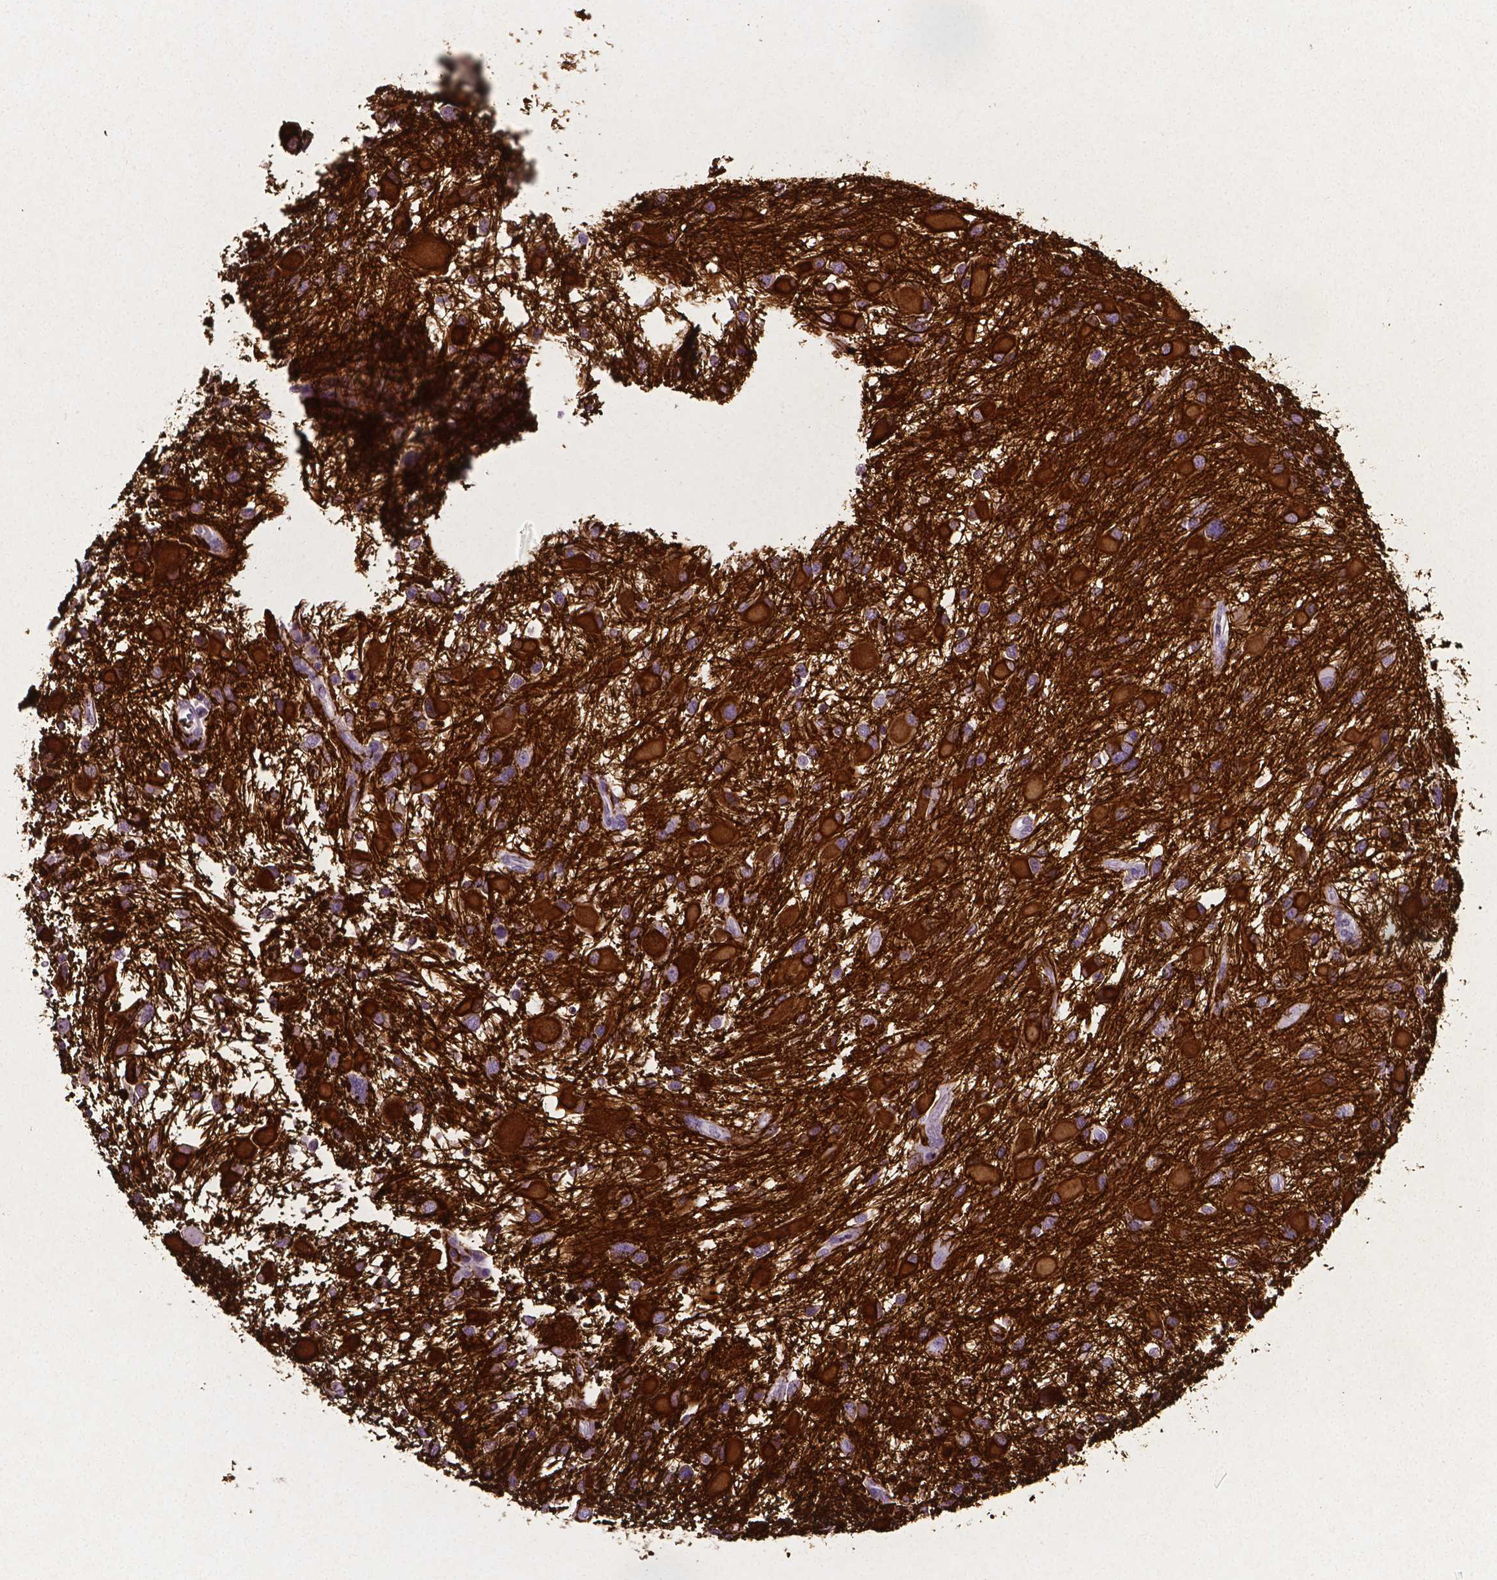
{"staining": {"intensity": "strong", "quantity": ">75%", "location": "cytoplasmic/membranous"}, "tissue": "glioma", "cell_type": "Tumor cells", "image_type": "cancer", "snomed": [{"axis": "morphology", "description": "Glioma, malignant, Low grade"}, {"axis": "topography", "description": "Brain"}], "caption": "Immunohistochemistry (IHC) micrograph of neoplastic tissue: glioma stained using immunohistochemistry (IHC) reveals high levels of strong protein expression localized specifically in the cytoplasmic/membranous of tumor cells, appearing as a cytoplasmic/membranous brown color.", "gene": "SLC22A2", "patient": {"sex": "female", "age": 32}}